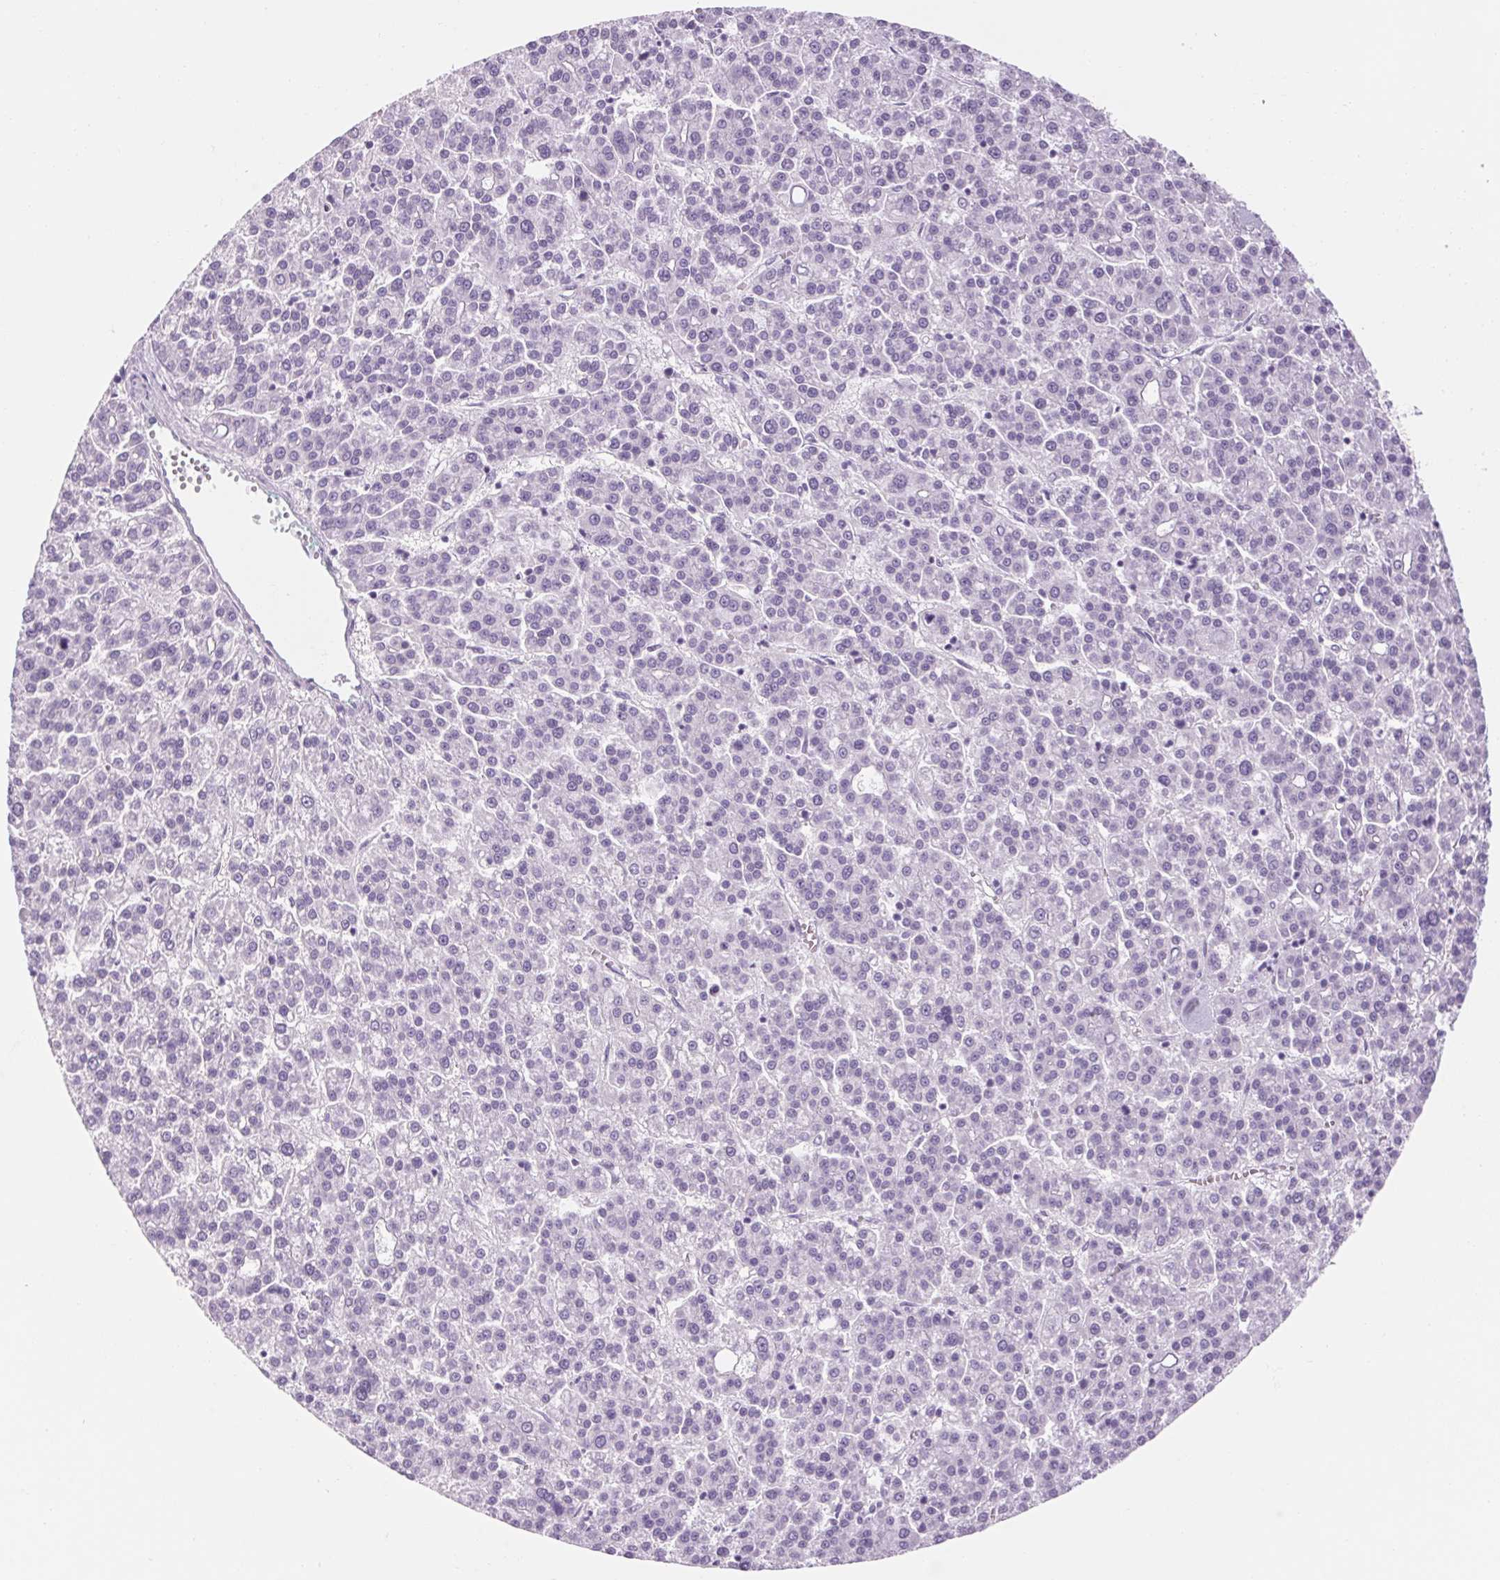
{"staining": {"intensity": "negative", "quantity": "none", "location": "none"}, "tissue": "liver cancer", "cell_type": "Tumor cells", "image_type": "cancer", "snomed": [{"axis": "morphology", "description": "Carcinoma, Hepatocellular, NOS"}, {"axis": "topography", "description": "Liver"}], "caption": "A high-resolution micrograph shows IHC staining of liver cancer (hepatocellular carcinoma), which displays no significant positivity in tumor cells.", "gene": "RPTN", "patient": {"sex": "female", "age": 58}}